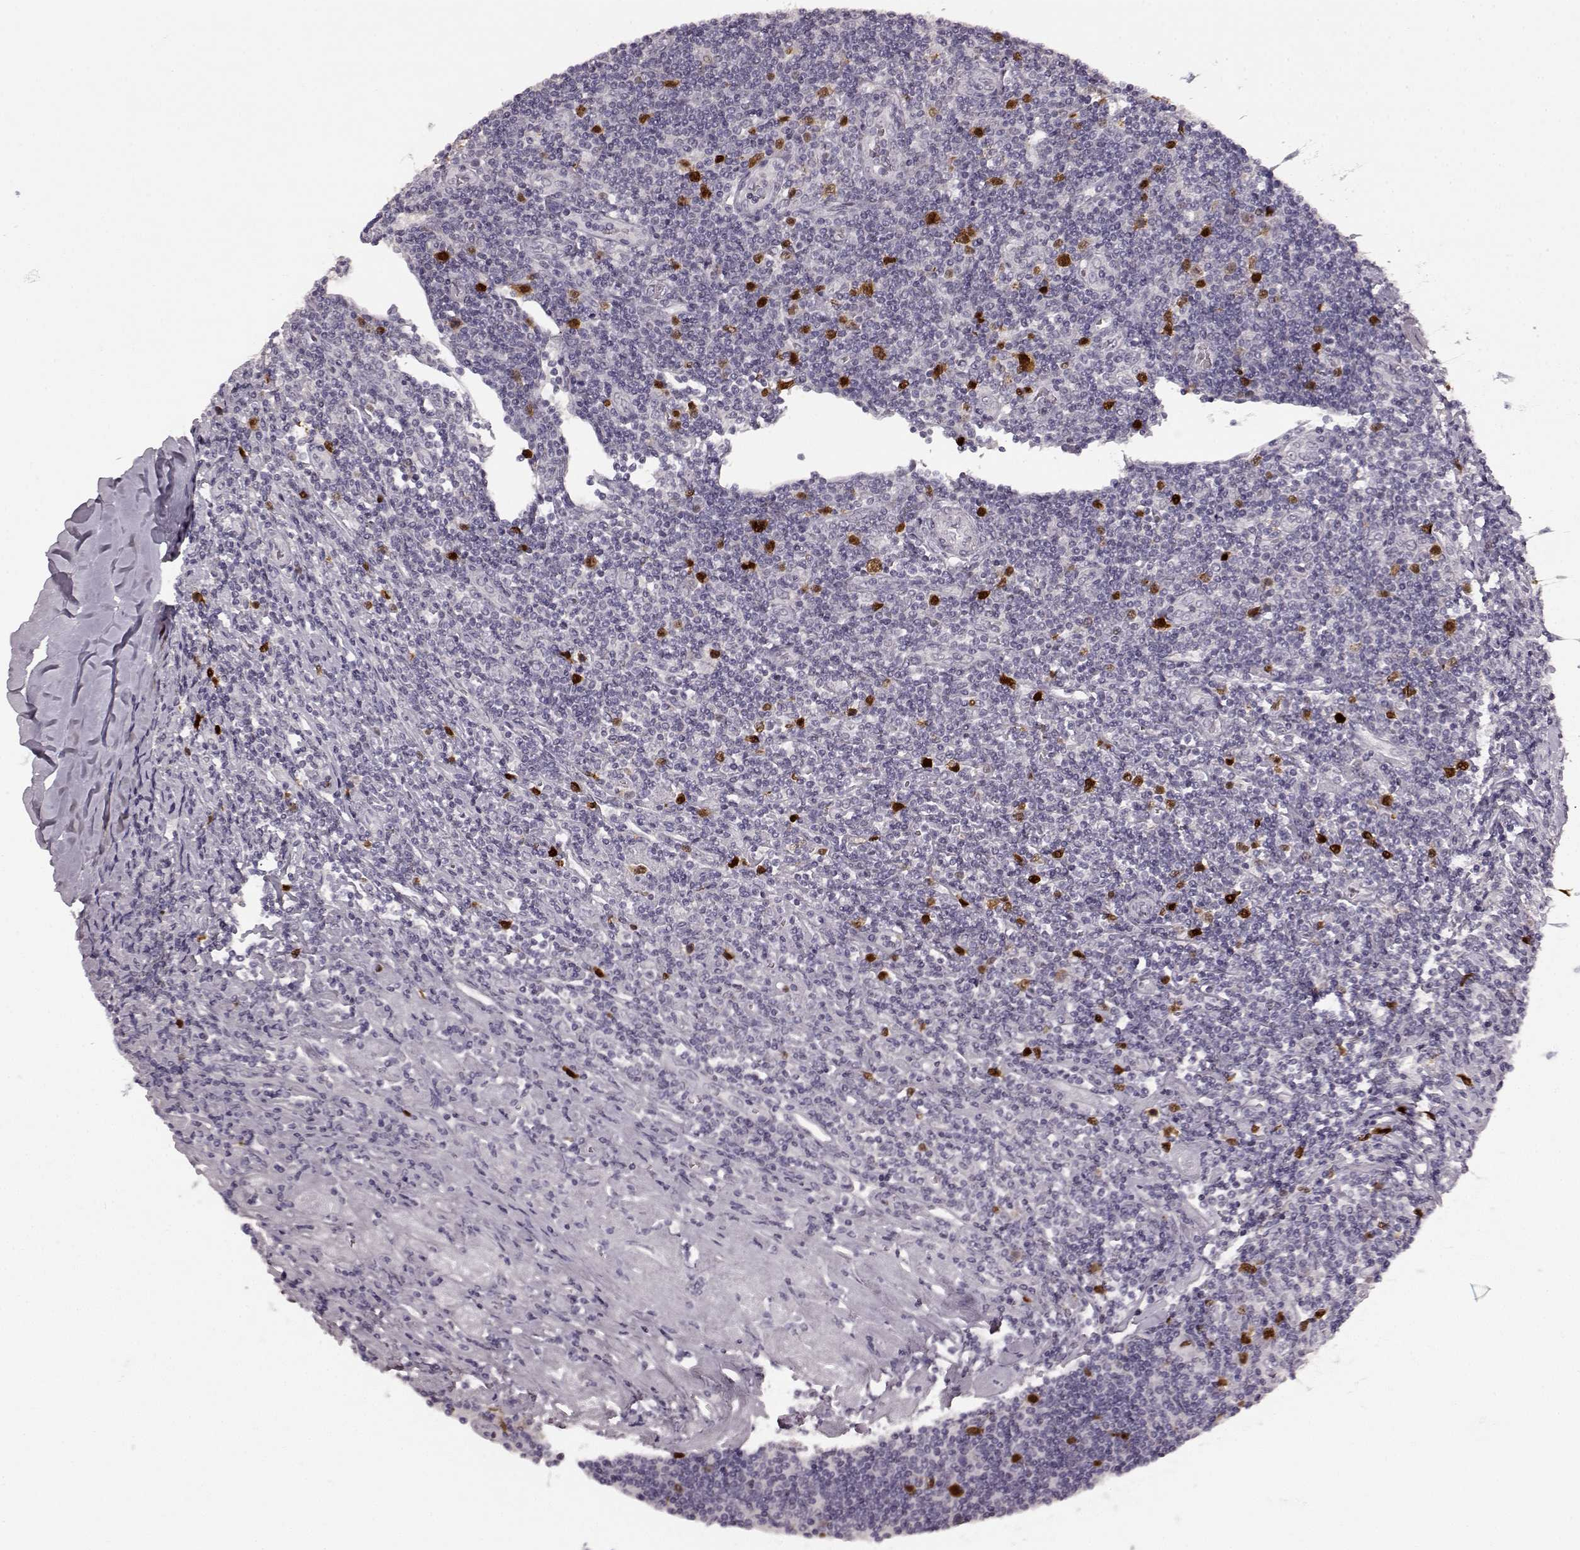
{"staining": {"intensity": "strong", "quantity": "<25%", "location": "nuclear"}, "tissue": "lymphoma", "cell_type": "Tumor cells", "image_type": "cancer", "snomed": [{"axis": "morphology", "description": "Hodgkin's disease, NOS"}, {"axis": "topography", "description": "Lymph node"}], "caption": "Human Hodgkin's disease stained with a brown dye reveals strong nuclear positive positivity in approximately <25% of tumor cells.", "gene": "CCNA2", "patient": {"sex": "male", "age": 40}}